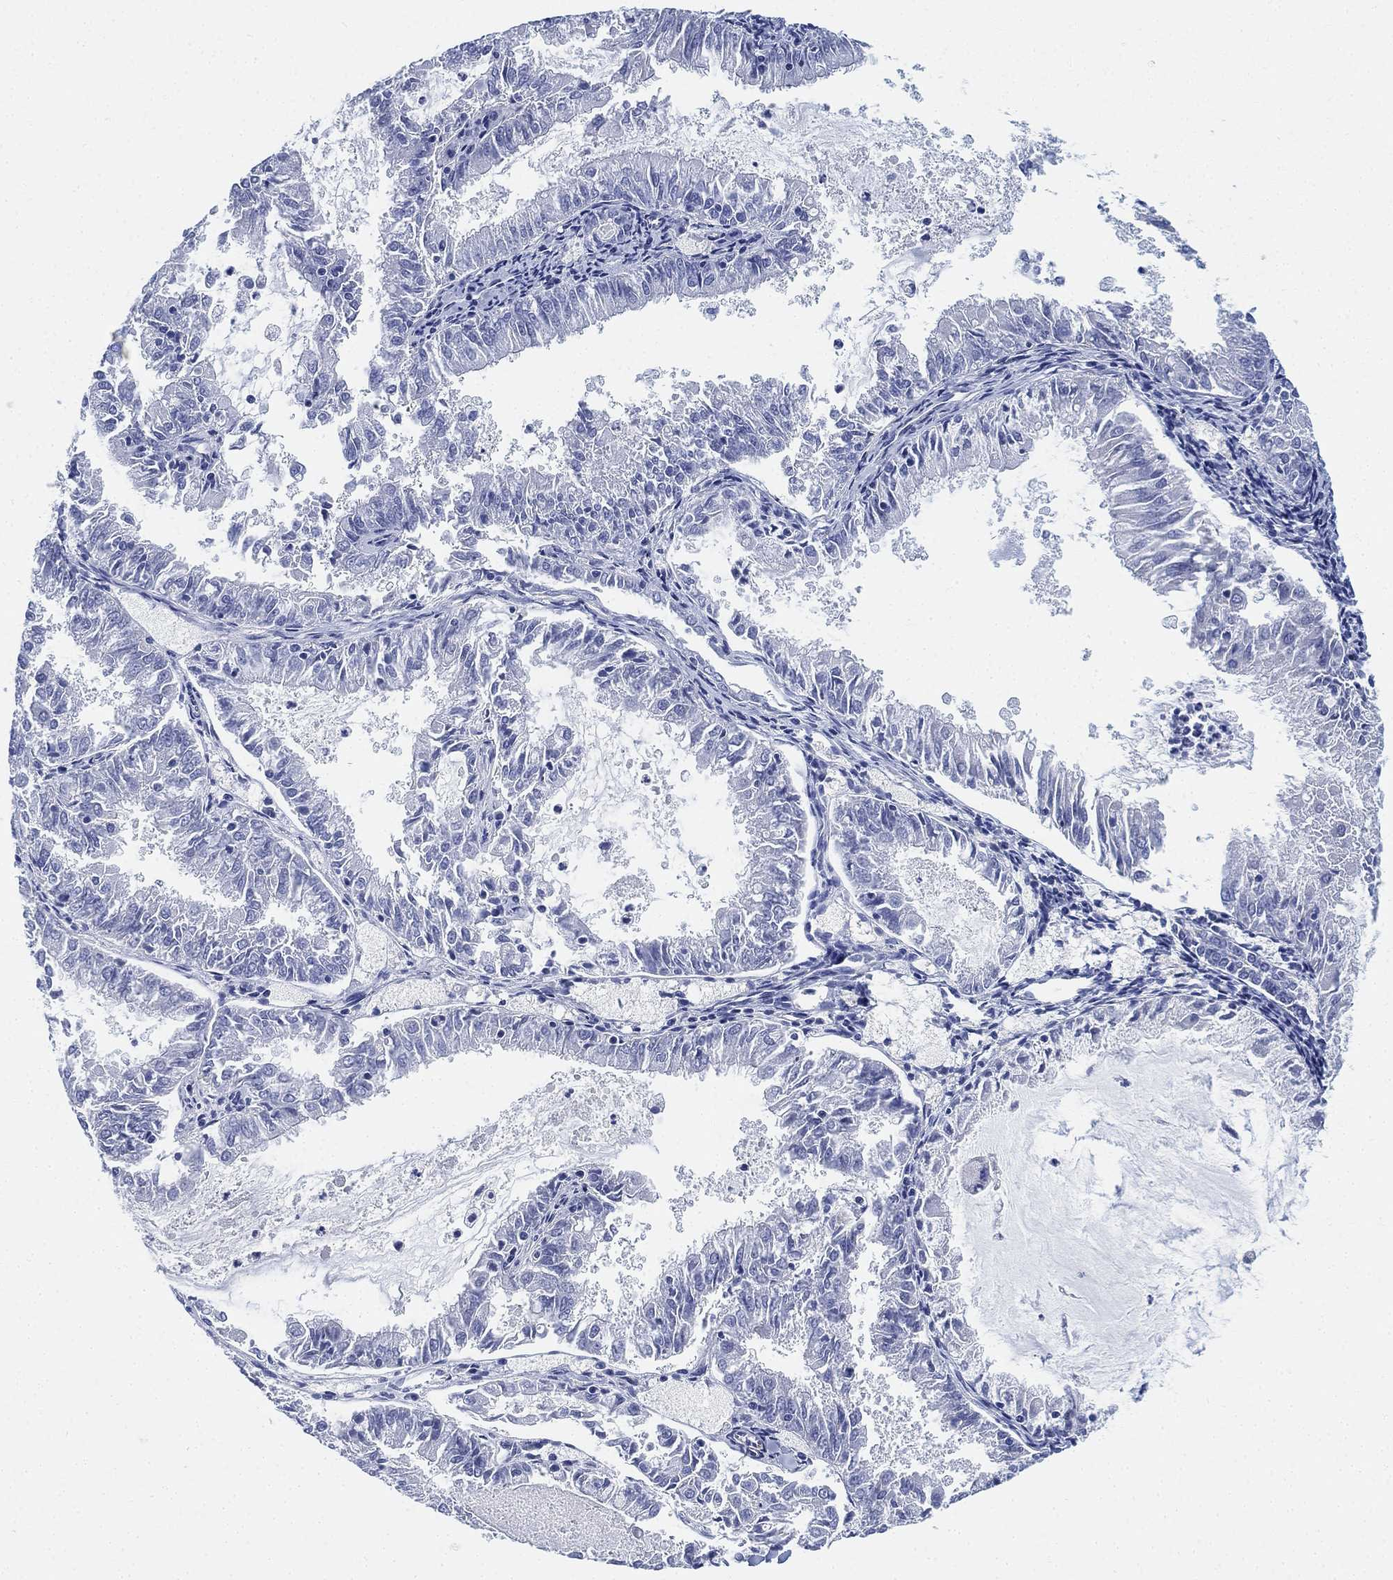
{"staining": {"intensity": "negative", "quantity": "none", "location": "none"}, "tissue": "endometrial cancer", "cell_type": "Tumor cells", "image_type": "cancer", "snomed": [{"axis": "morphology", "description": "Adenocarcinoma, NOS"}, {"axis": "topography", "description": "Endometrium"}], "caption": "High power microscopy image of an IHC image of endometrial cancer, revealing no significant positivity in tumor cells.", "gene": "PSKH2", "patient": {"sex": "female", "age": 57}}